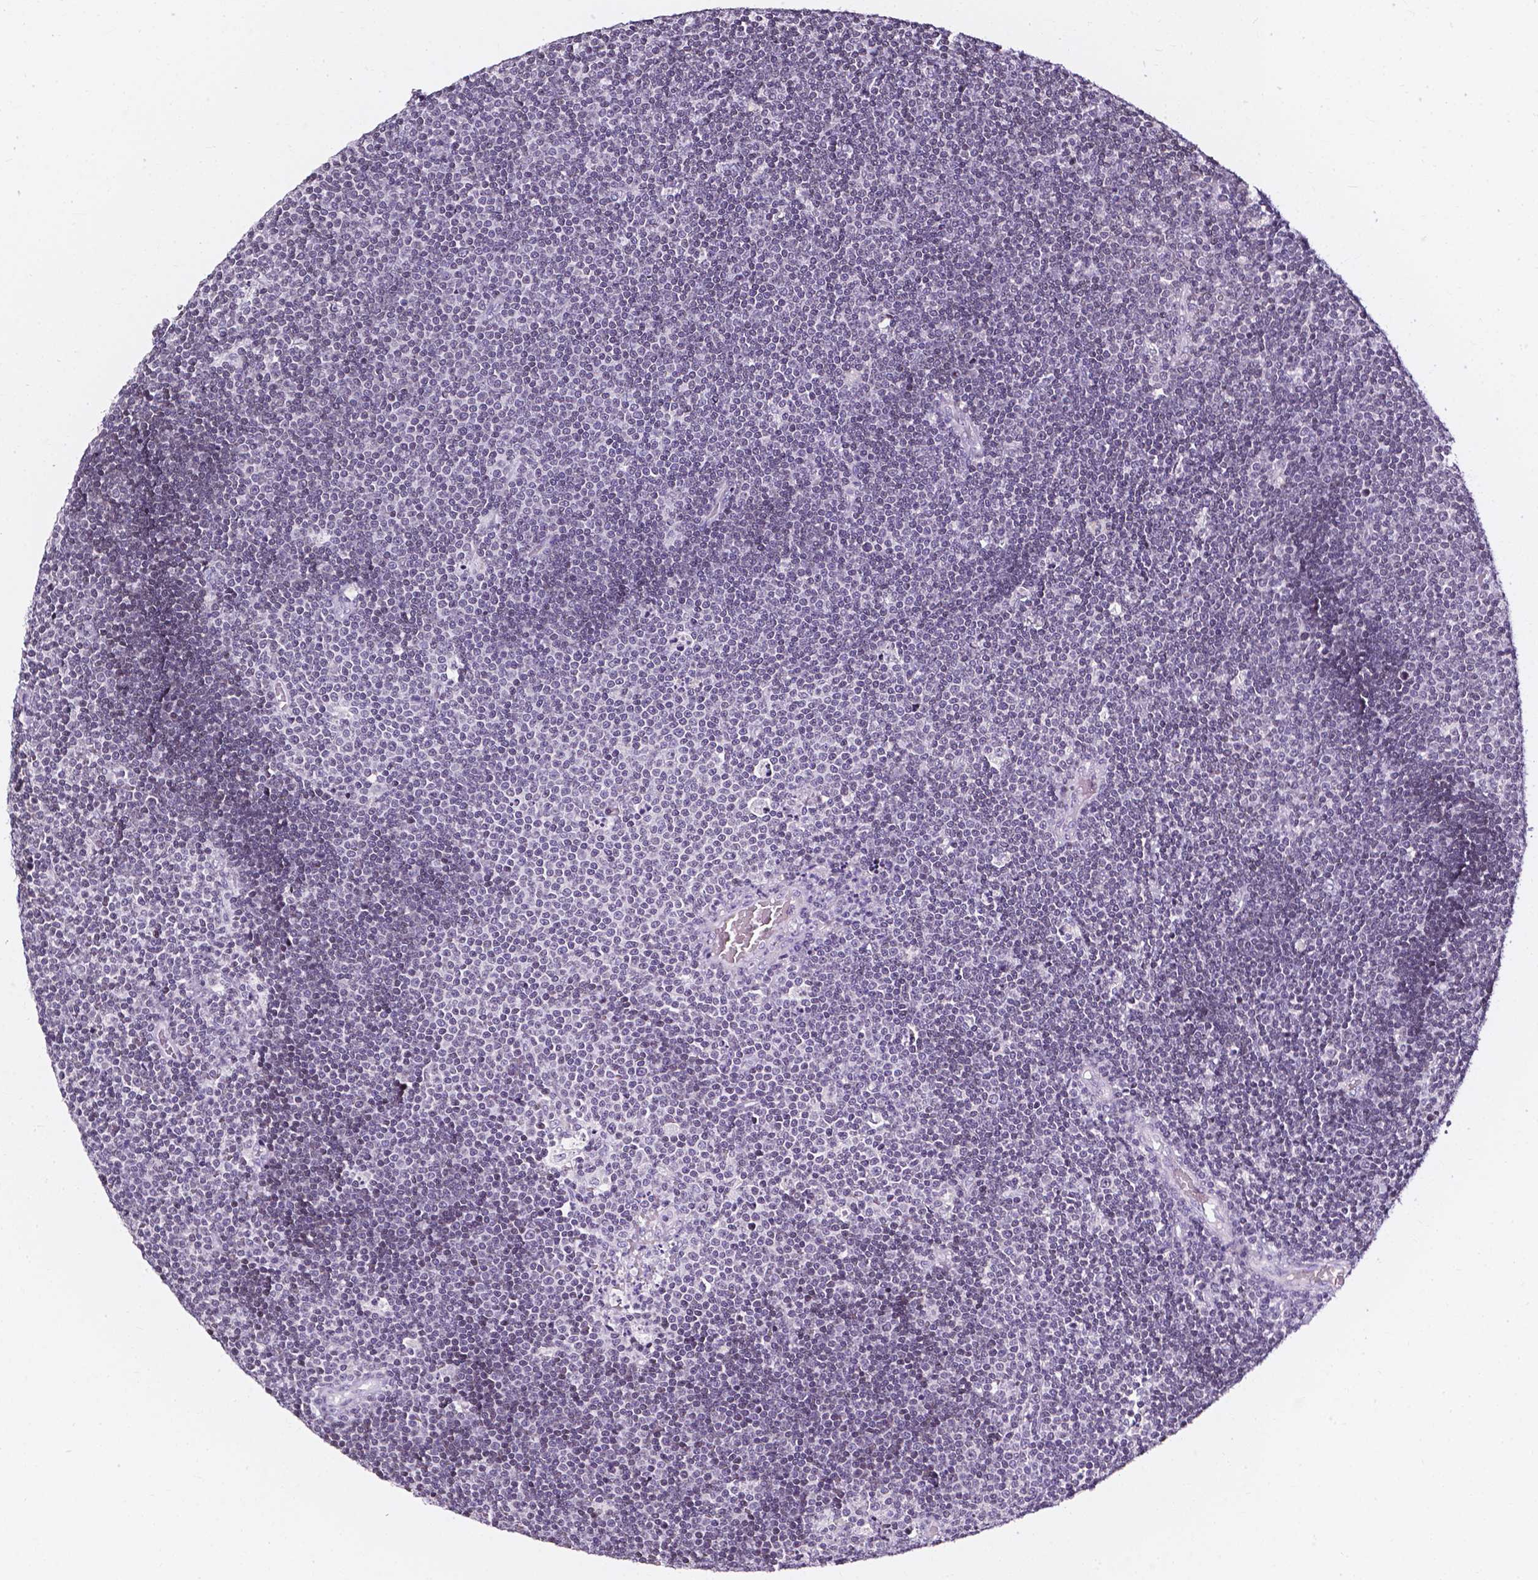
{"staining": {"intensity": "negative", "quantity": "none", "location": "none"}, "tissue": "lymphoma", "cell_type": "Tumor cells", "image_type": "cancer", "snomed": [{"axis": "morphology", "description": "Malignant lymphoma, non-Hodgkin's type, Low grade"}, {"axis": "topography", "description": "Brain"}], "caption": "DAB immunohistochemical staining of lymphoma exhibits no significant staining in tumor cells.", "gene": "AKR1B10", "patient": {"sex": "female", "age": 66}}